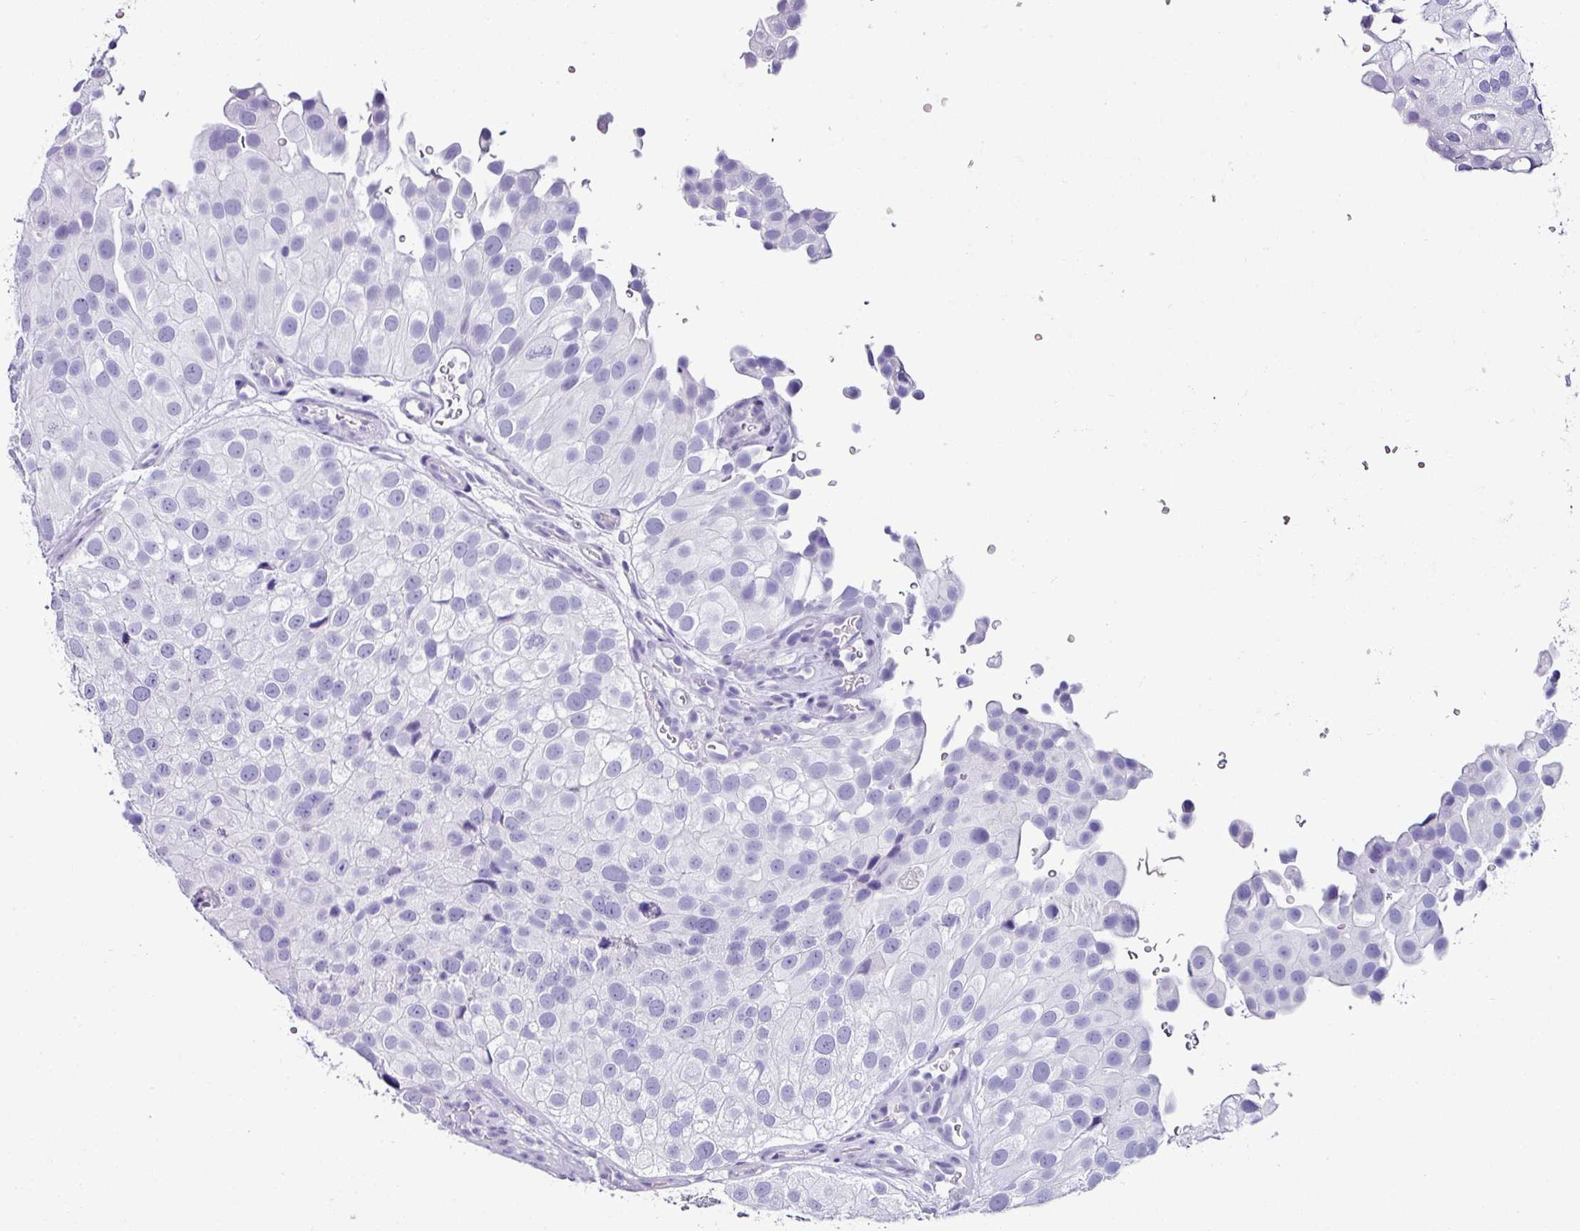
{"staining": {"intensity": "negative", "quantity": "none", "location": "none"}, "tissue": "urothelial cancer", "cell_type": "Tumor cells", "image_type": "cancer", "snomed": [{"axis": "morphology", "description": "Urothelial carcinoma, Low grade"}, {"axis": "topography", "description": "Urinary bladder"}], "caption": "Urothelial cancer stained for a protein using immunohistochemistry demonstrates no staining tumor cells.", "gene": "NAPSA", "patient": {"sex": "male", "age": 78}}